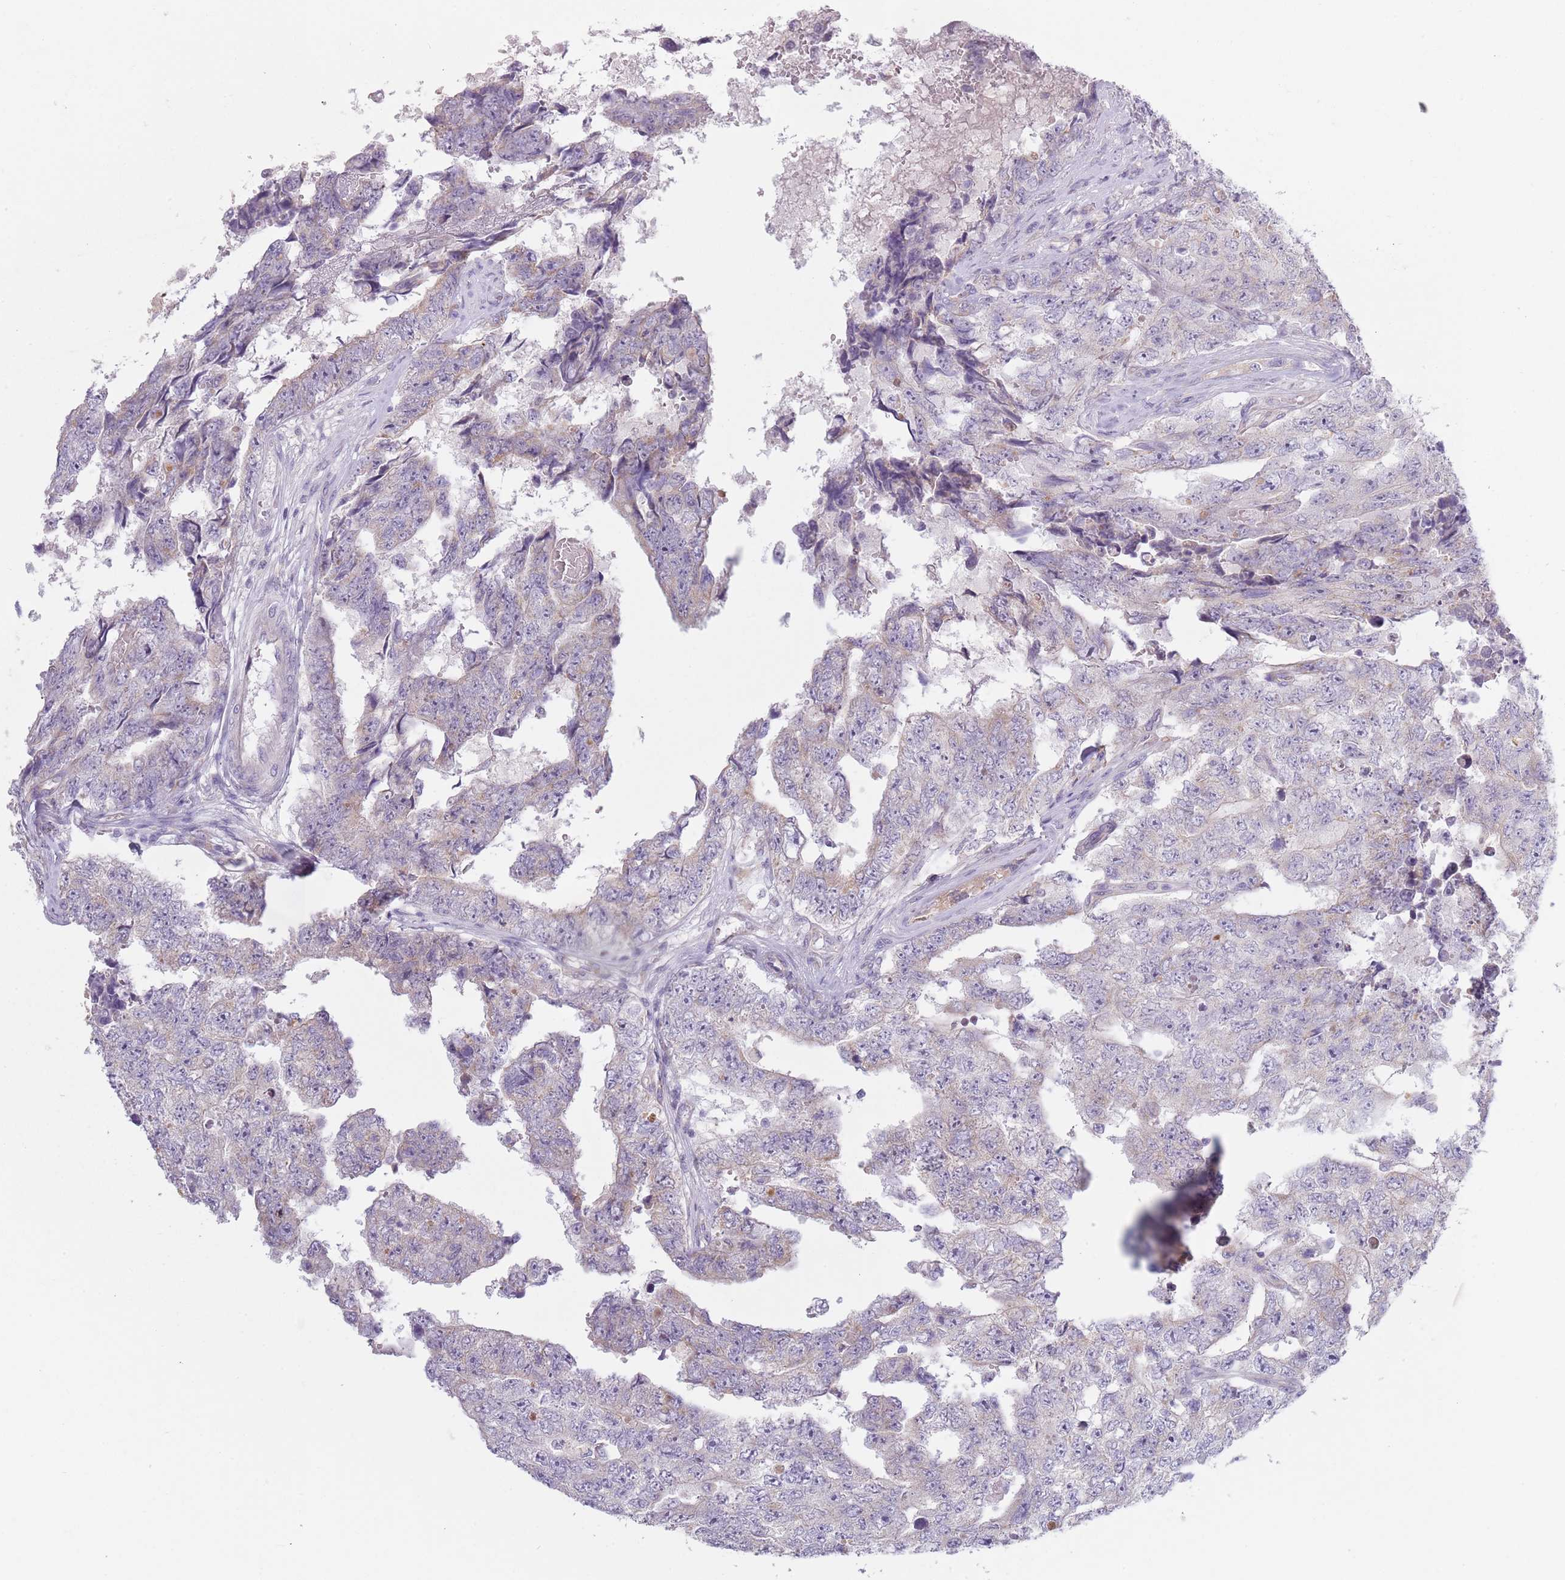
{"staining": {"intensity": "weak", "quantity": "<25%", "location": "cytoplasmic/membranous"}, "tissue": "testis cancer", "cell_type": "Tumor cells", "image_type": "cancer", "snomed": [{"axis": "morphology", "description": "Carcinoma, Embryonal, NOS"}, {"axis": "topography", "description": "Testis"}], "caption": "Immunohistochemistry of human testis embryonal carcinoma demonstrates no staining in tumor cells. The staining was performed using DAB (3,3'-diaminobenzidine) to visualize the protein expression in brown, while the nuclei were stained in blue with hematoxylin (Magnification: 20x).", "gene": "COQ5", "patient": {"sex": "male", "age": 25}}